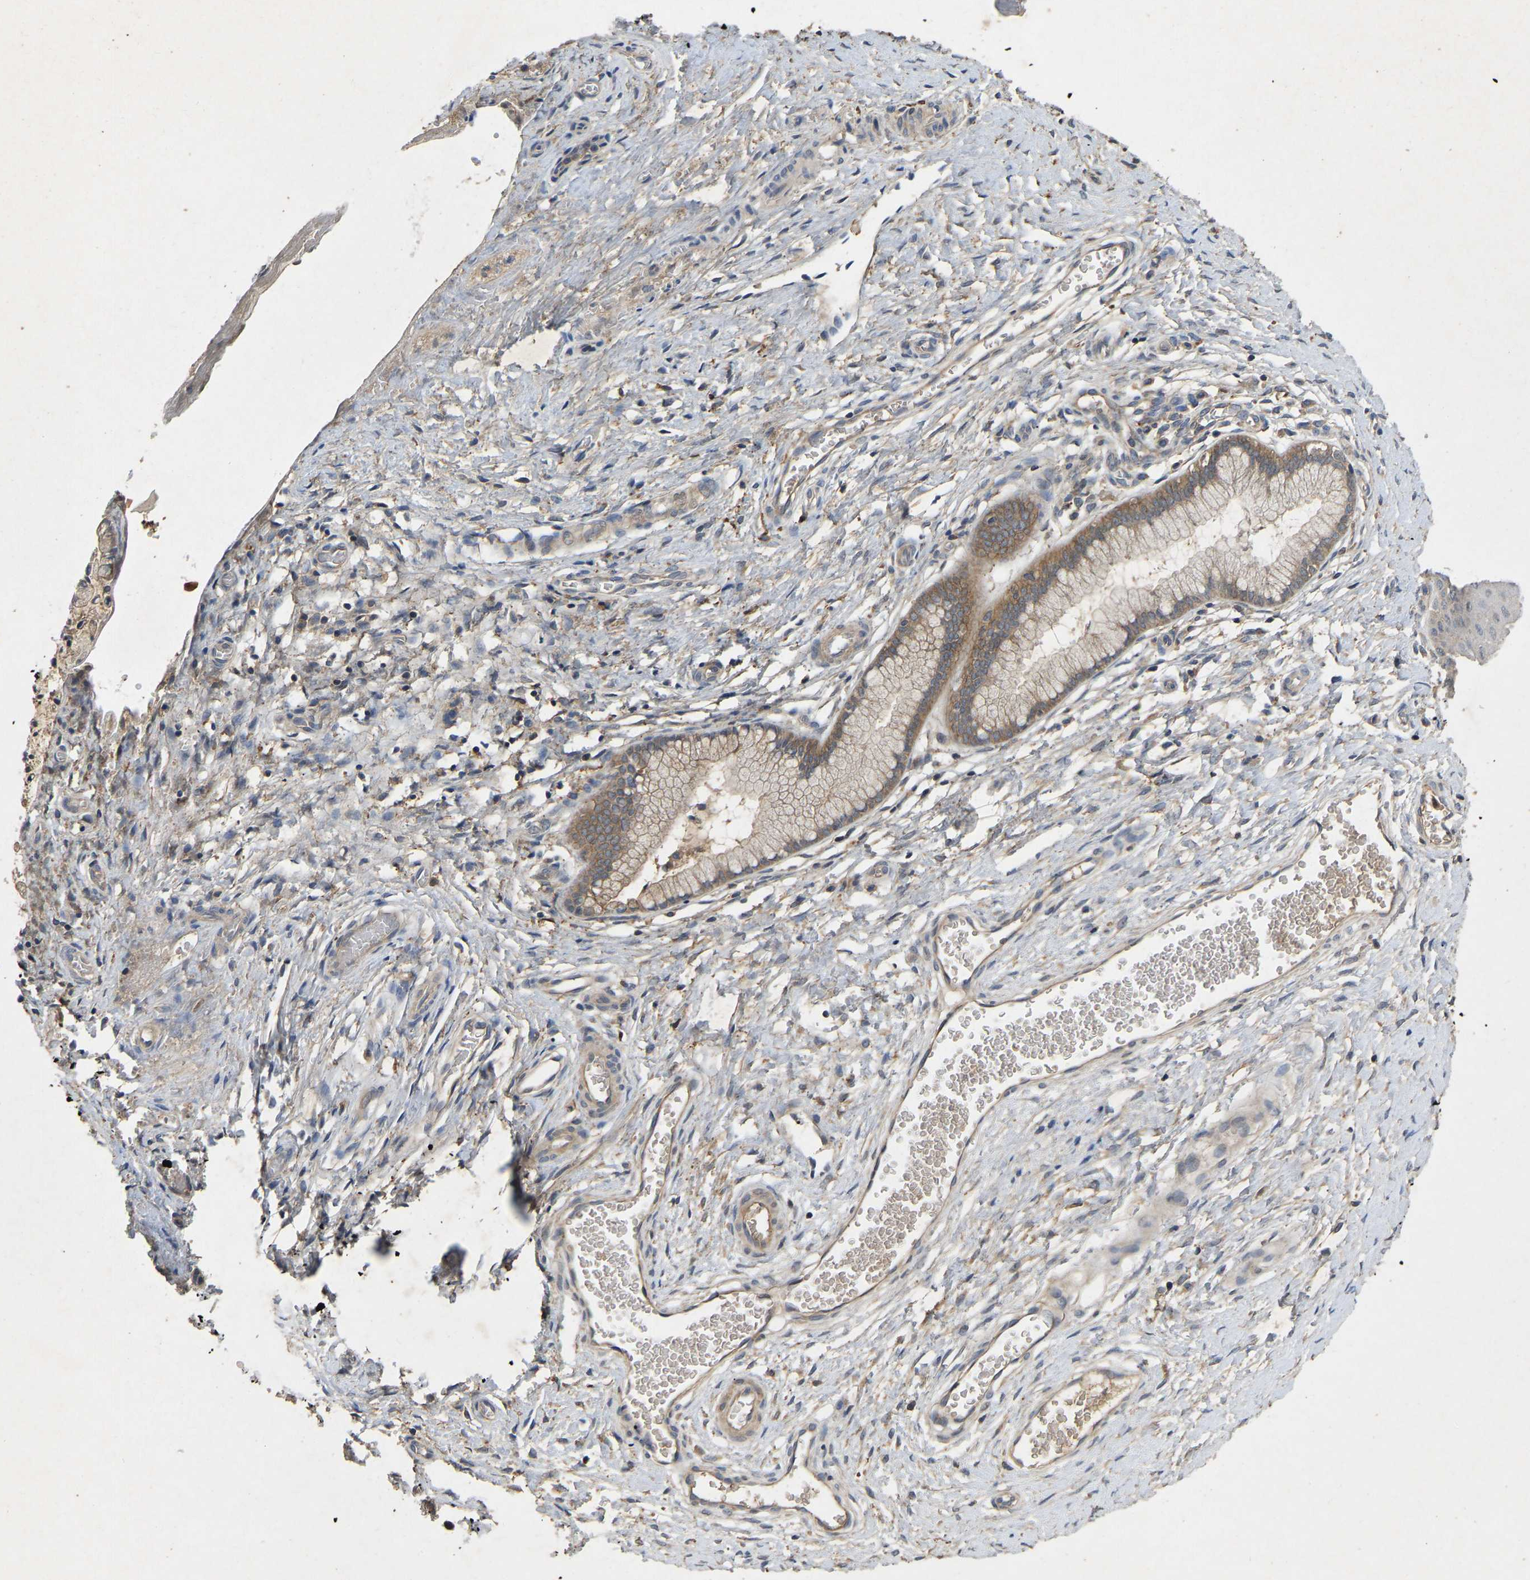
{"staining": {"intensity": "moderate", "quantity": "25%-75%", "location": "cytoplasmic/membranous"}, "tissue": "cervix", "cell_type": "Glandular cells", "image_type": "normal", "snomed": [{"axis": "morphology", "description": "Normal tissue, NOS"}, {"axis": "topography", "description": "Cervix"}], "caption": "This photomicrograph reveals benign cervix stained with immunohistochemistry (IHC) to label a protein in brown. The cytoplasmic/membranous of glandular cells show moderate positivity for the protein. Nuclei are counter-stained blue.", "gene": "LPAR2", "patient": {"sex": "female", "age": 55}}